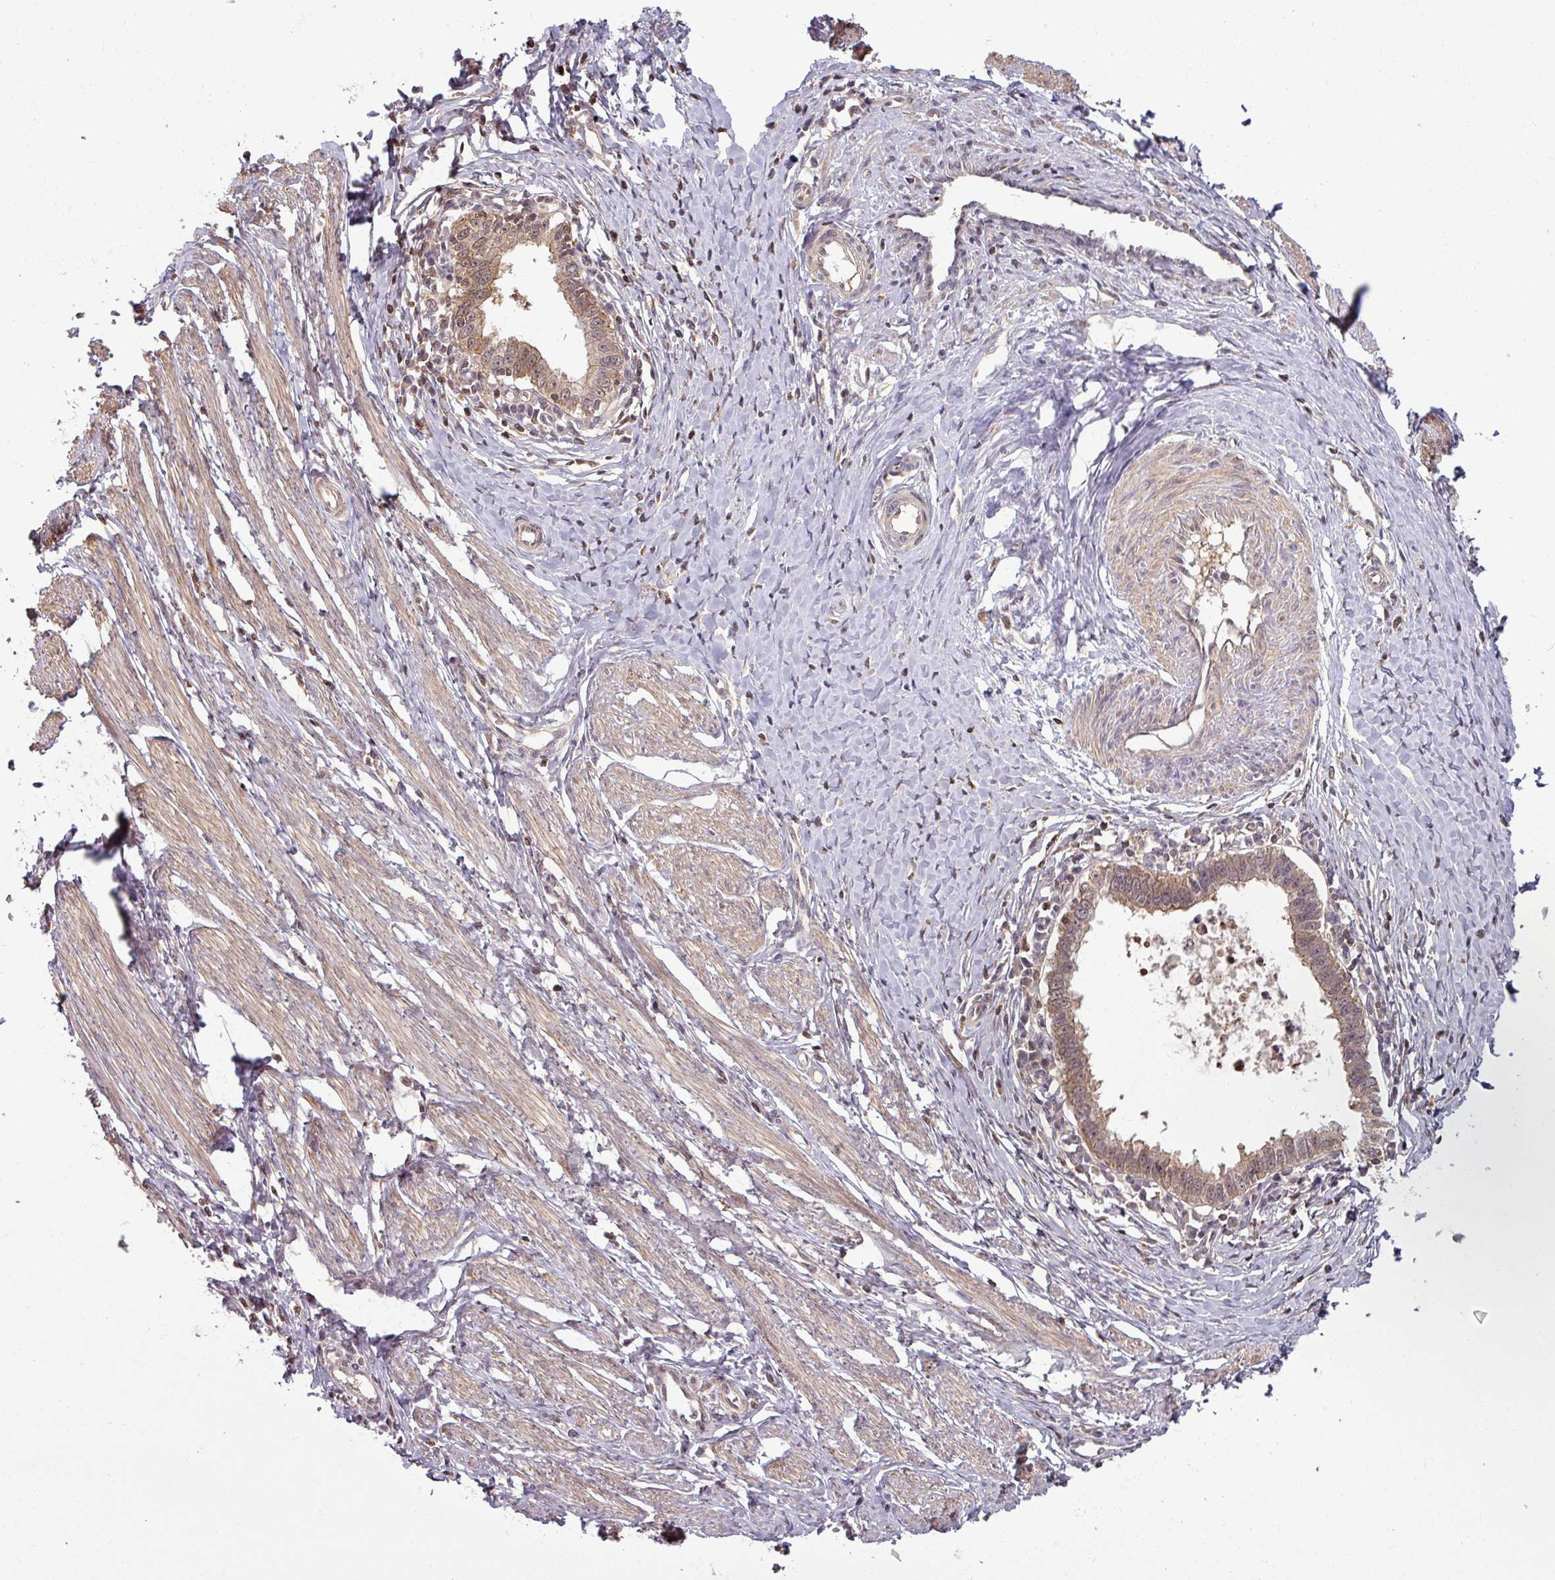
{"staining": {"intensity": "moderate", "quantity": ">75%", "location": "cytoplasmic/membranous"}, "tissue": "cervical cancer", "cell_type": "Tumor cells", "image_type": "cancer", "snomed": [{"axis": "morphology", "description": "Adenocarcinoma, NOS"}, {"axis": "topography", "description": "Cervix"}], "caption": "High-magnification brightfield microscopy of cervical cancer stained with DAB (3,3'-diaminobenzidine) (brown) and counterstained with hematoxylin (blue). tumor cells exhibit moderate cytoplasmic/membranous positivity is identified in about>75% of cells.", "gene": "TUSC3", "patient": {"sex": "female", "age": 36}}